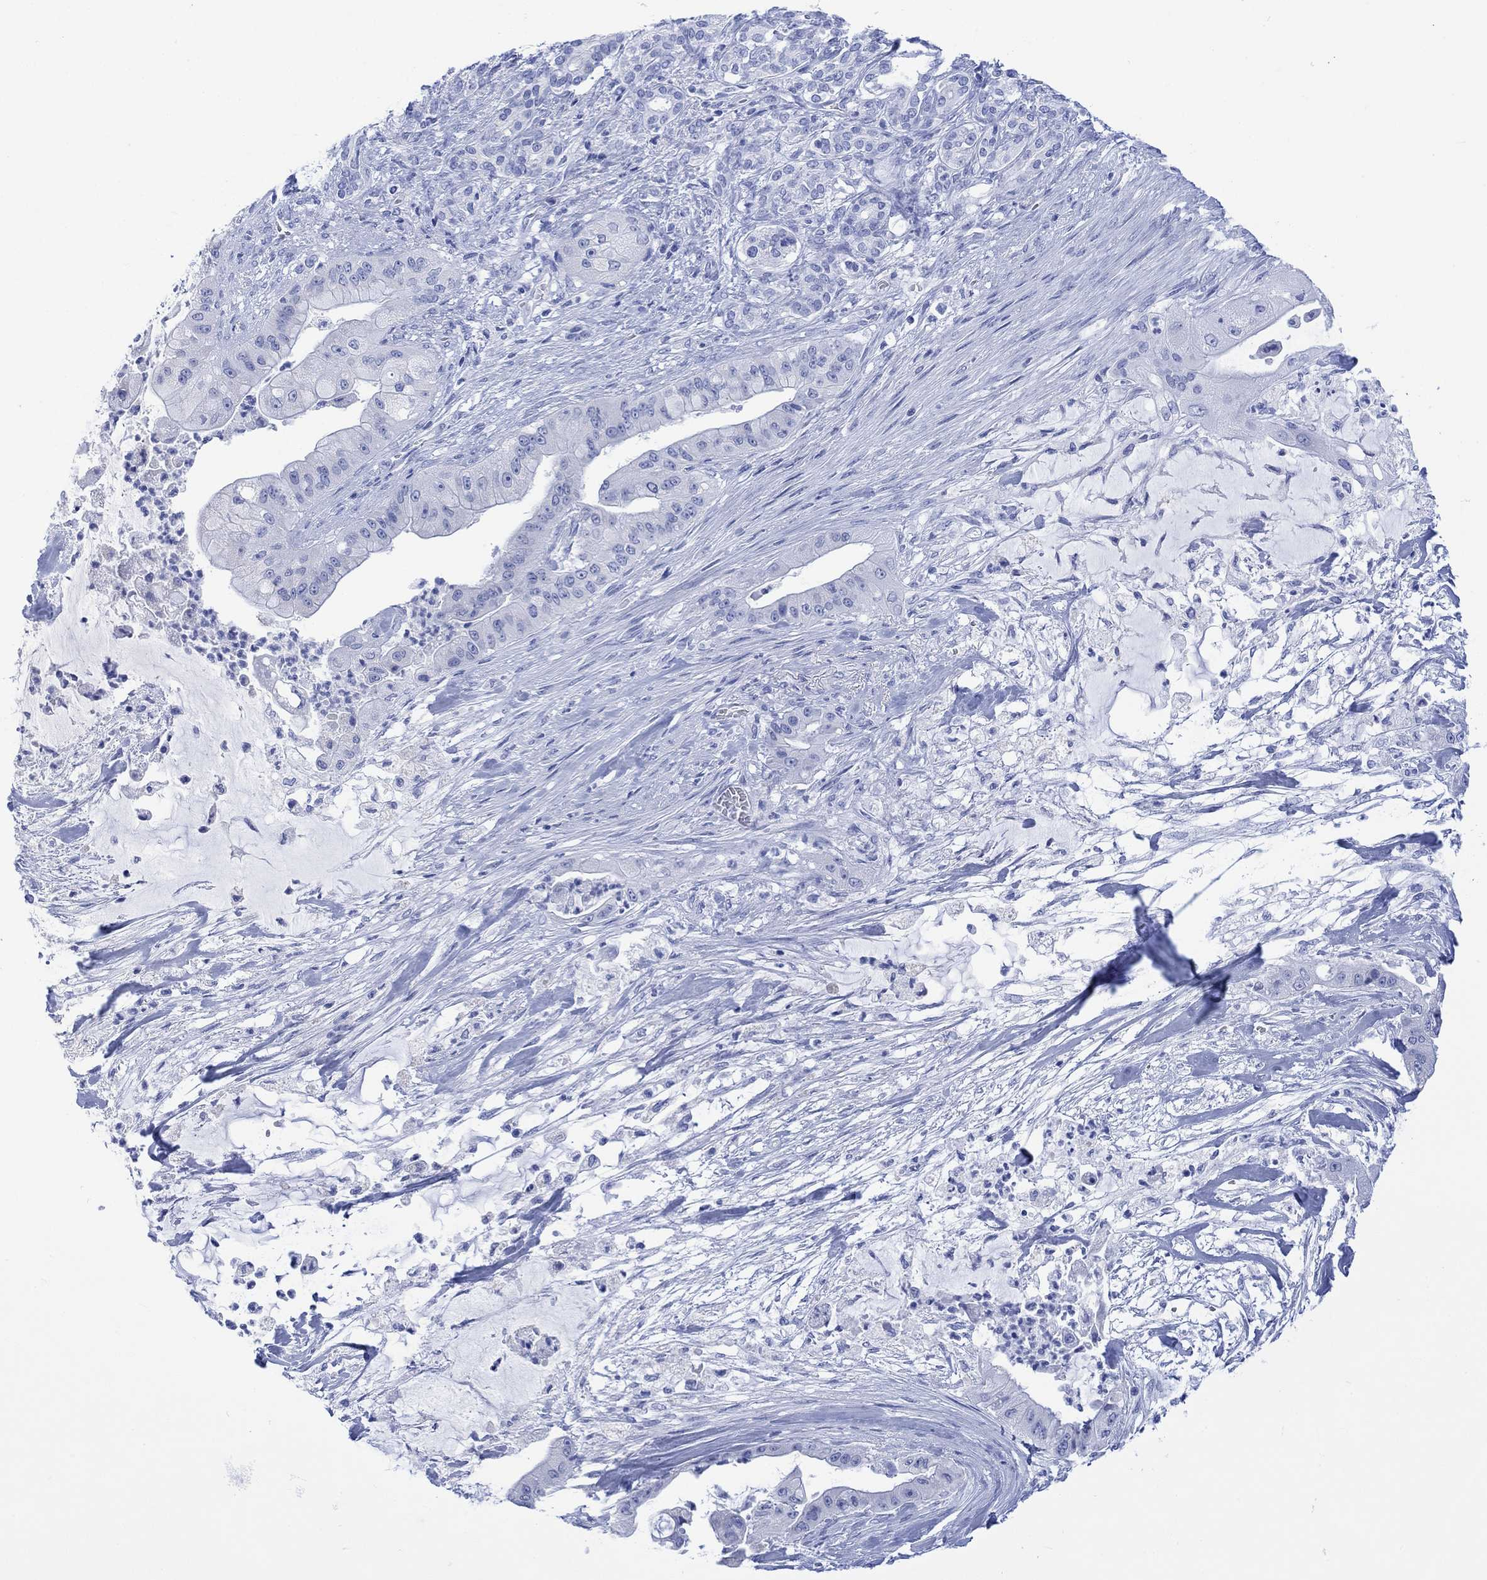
{"staining": {"intensity": "negative", "quantity": "none", "location": "none"}, "tissue": "pancreatic cancer", "cell_type": "Tumor cells", "image_type": "cancer", "snomed": [{"axis": "morphology", "description": "Normal tissue, NOS"}, {"axis": "morphology", "description": "Inflammation, NOS"}, {"axis": "morphology", "description": "Adenocarcinoma, NOS"}, {"axis": "topography", "description": "Pancreas"}], "caption": "Protein analysis of pancreatic cancer (adenocarcinoma) shows no significant positivity in tumor cells. The staining was performed using DAB to visualize the protein expression in brown, while the nuclei were stained in blue with hematoxylin (Magnification: 20x).", "gene": "CELF4", "patient": {"sex": "male", "age": 57}}